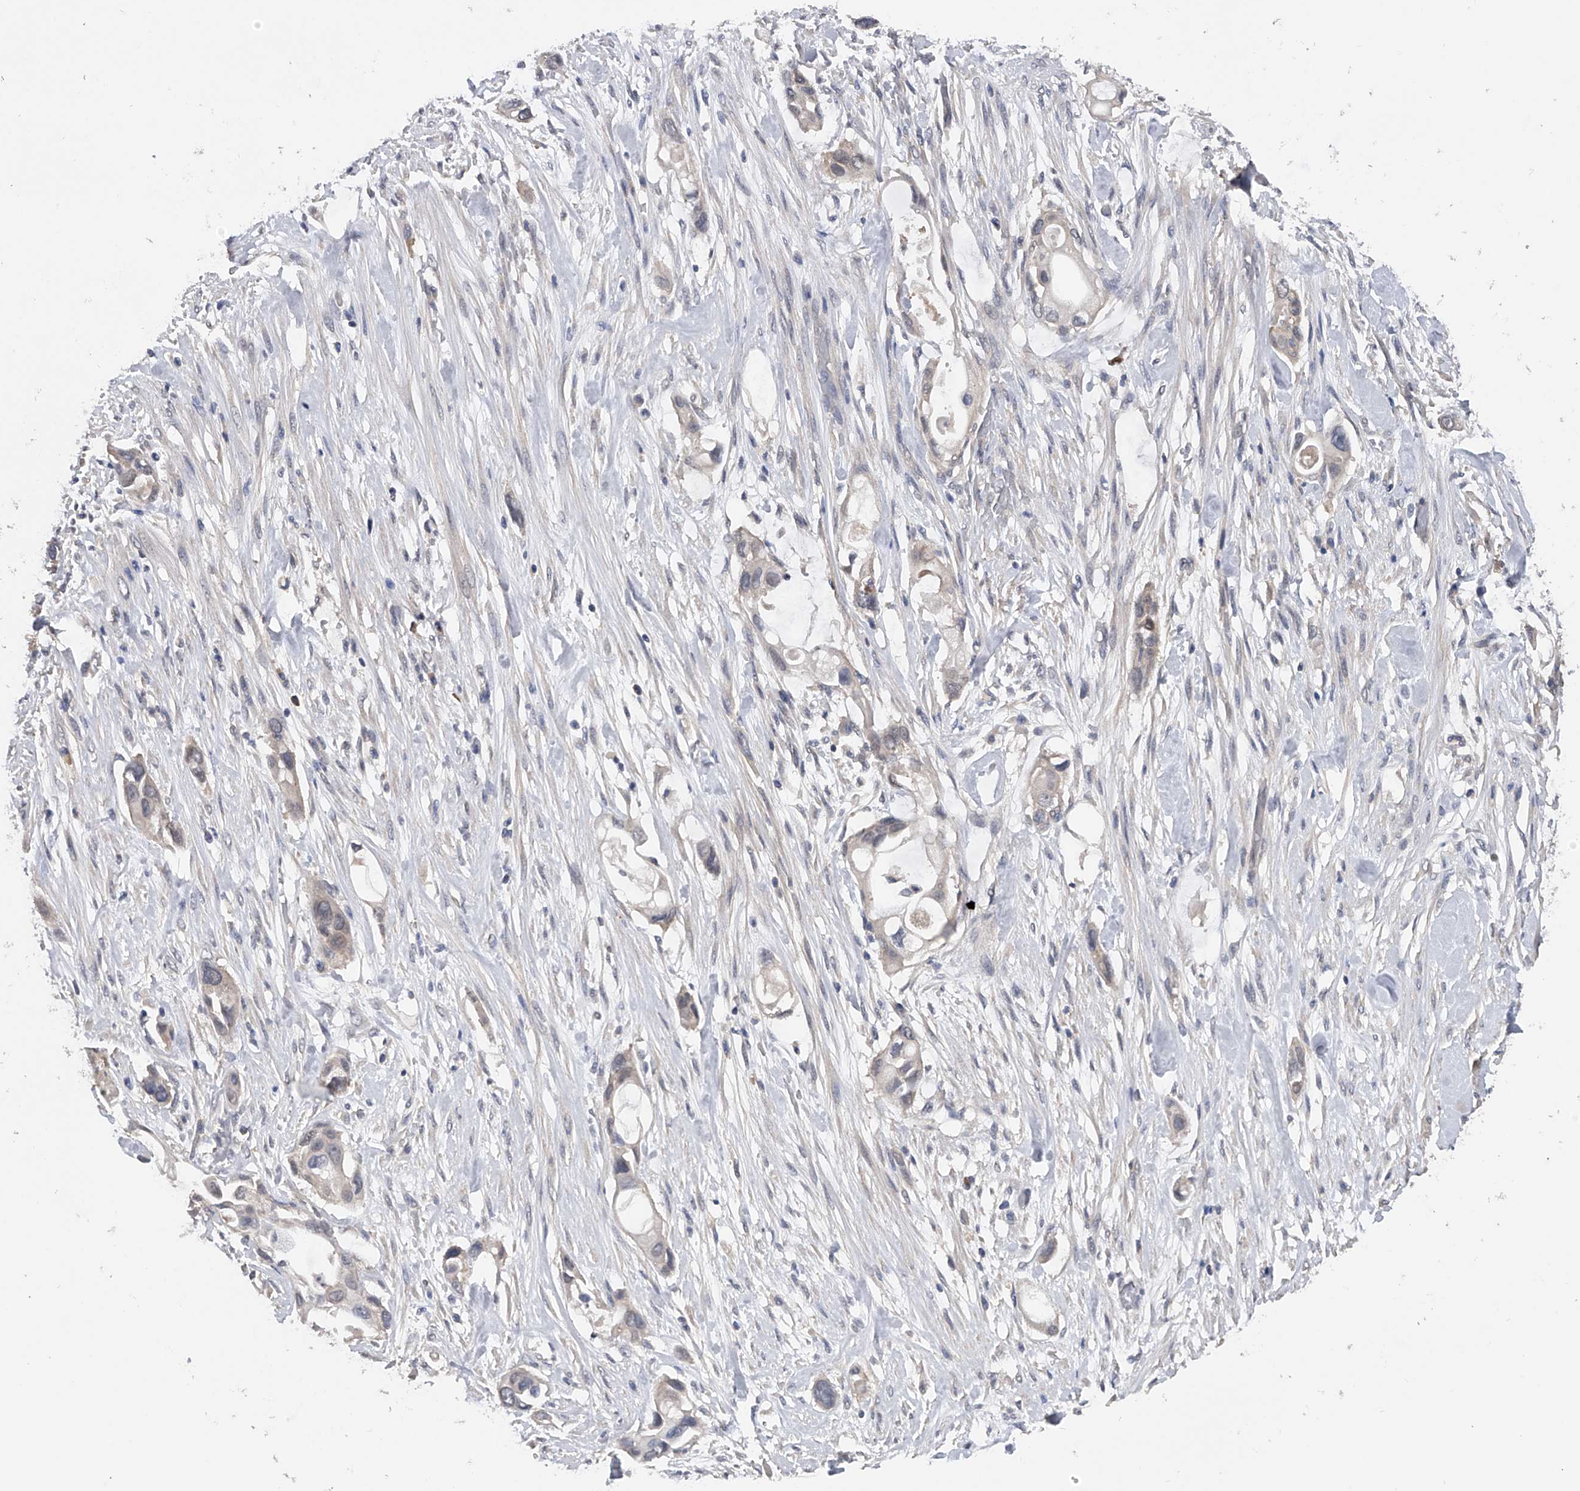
{"staining": {"intensity": "negative", "quantity": "none", "location": "none"}, "tissue": "pancreatic cancer", "cell_type": "Tumor cells", "image_type": "cancer", "snomed": [{"axis": "morphology", "description": "Adenocarcinoma, NOS"}, {"axis": "topography", "description": "Pancreas"}], "caption": "A histopathology image of human pancreatic cancer (adenocarcinoma) is negative for staining in tumor cells. (Brightfield microscopy of DAB (3,3'-diaminobenzidine) immunohistochemistry at high magnification).", "gene": "CFAP298", "patient": {"sex": "female", "age": 60}}